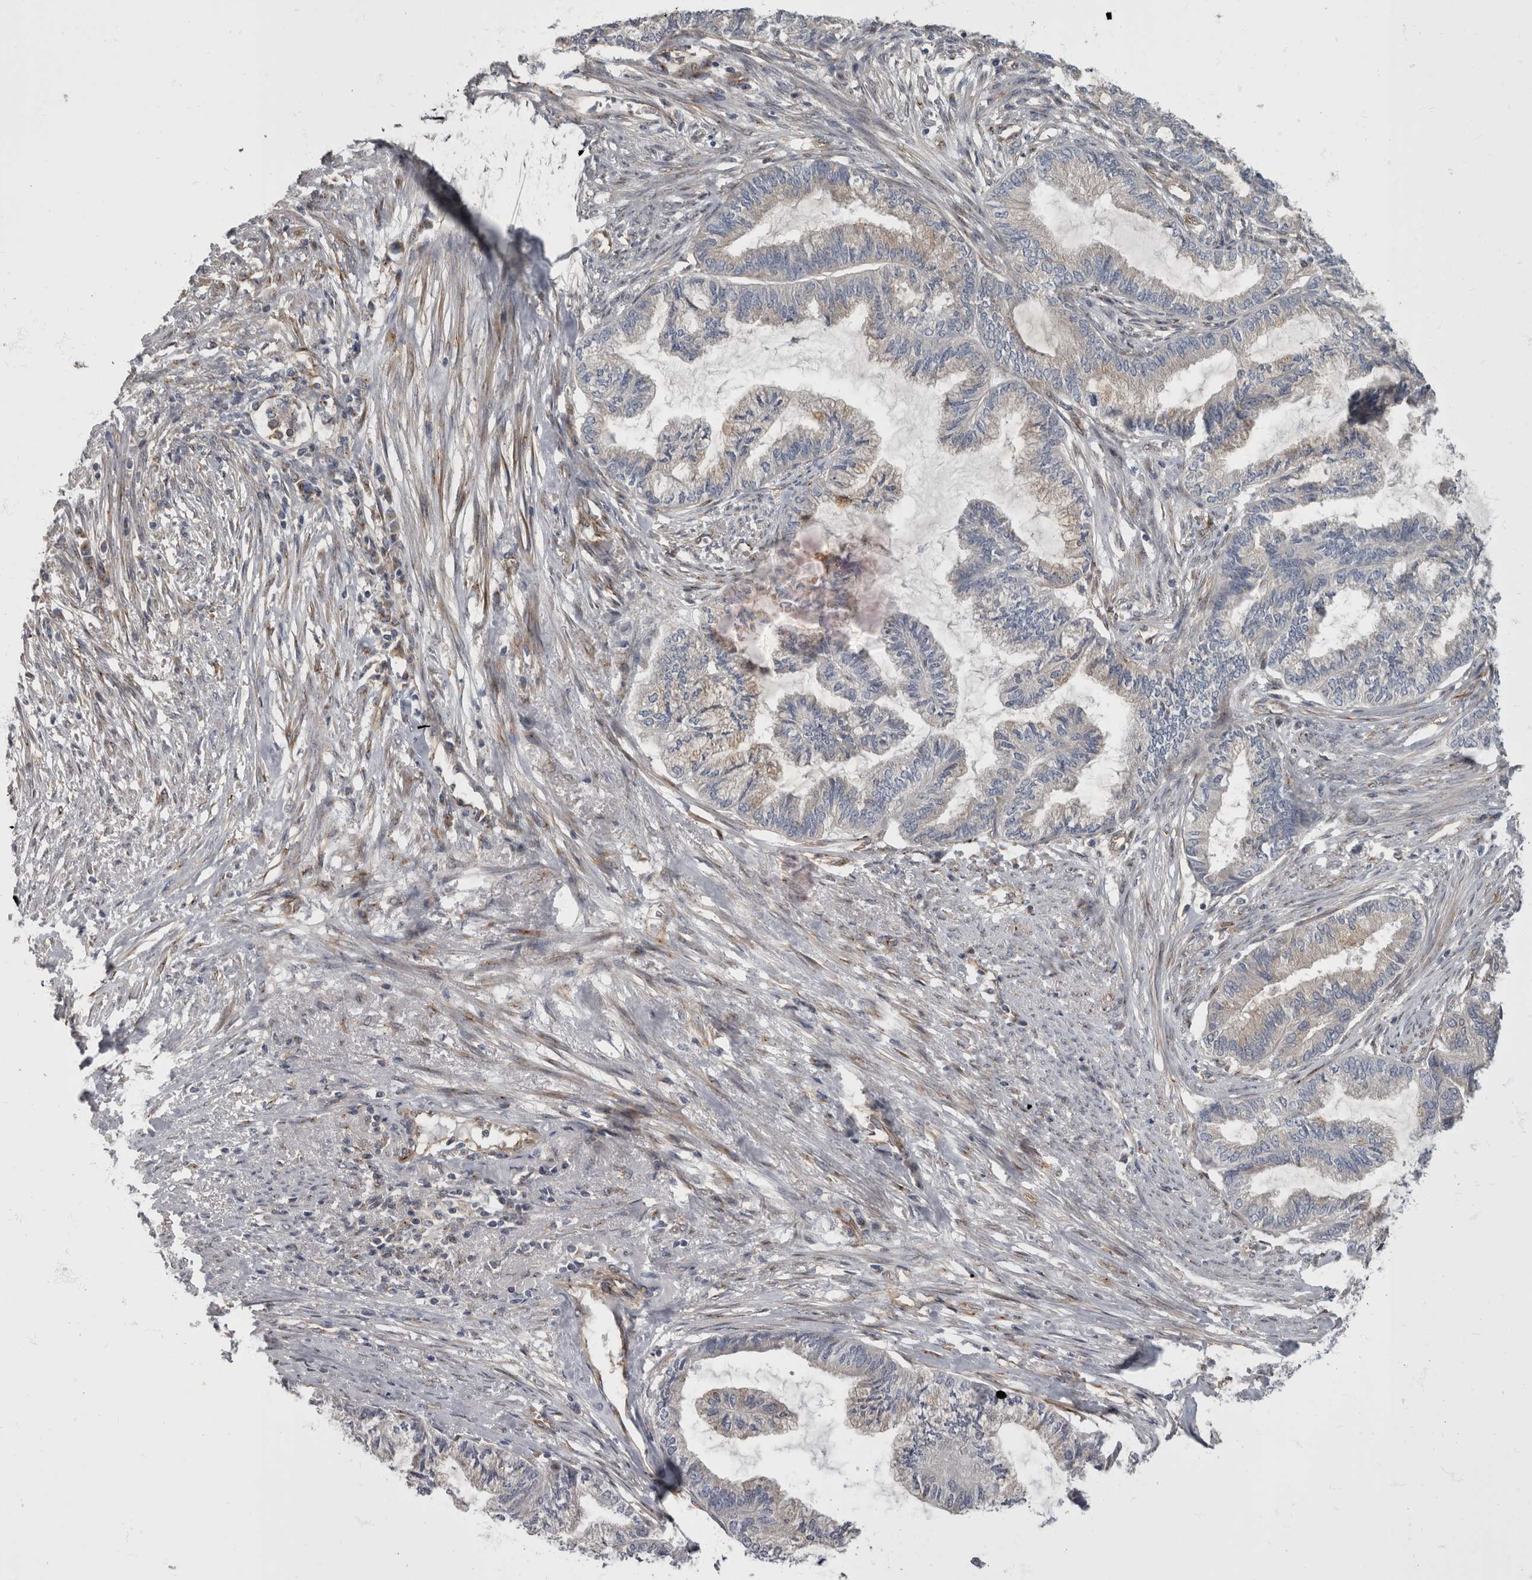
{"staining": {"intensity": "negative", "quantity": "none", "location": "none"}, "tissue": "endometrial cancer", "cell_type": "Tumor cells", "image_type": "cancer", "snomed": [{"axis": "morphology", "description": "Adenocarcinoma, NOS"}, {"axis": "topography", "description": "Endometrium"}], "caption": "DAB (3,3'-diaminobenzidine) immunohistochemical staining of endometrial cancer reveals no significant expression in tumor cells. (Stains: DAB immunohistochemistry with hematoxylin counter stain, Microscopy: brightfield microscopy at high magnification).", "gene": "HOOK3", "patient": {"sex": "female", "age": 86}}